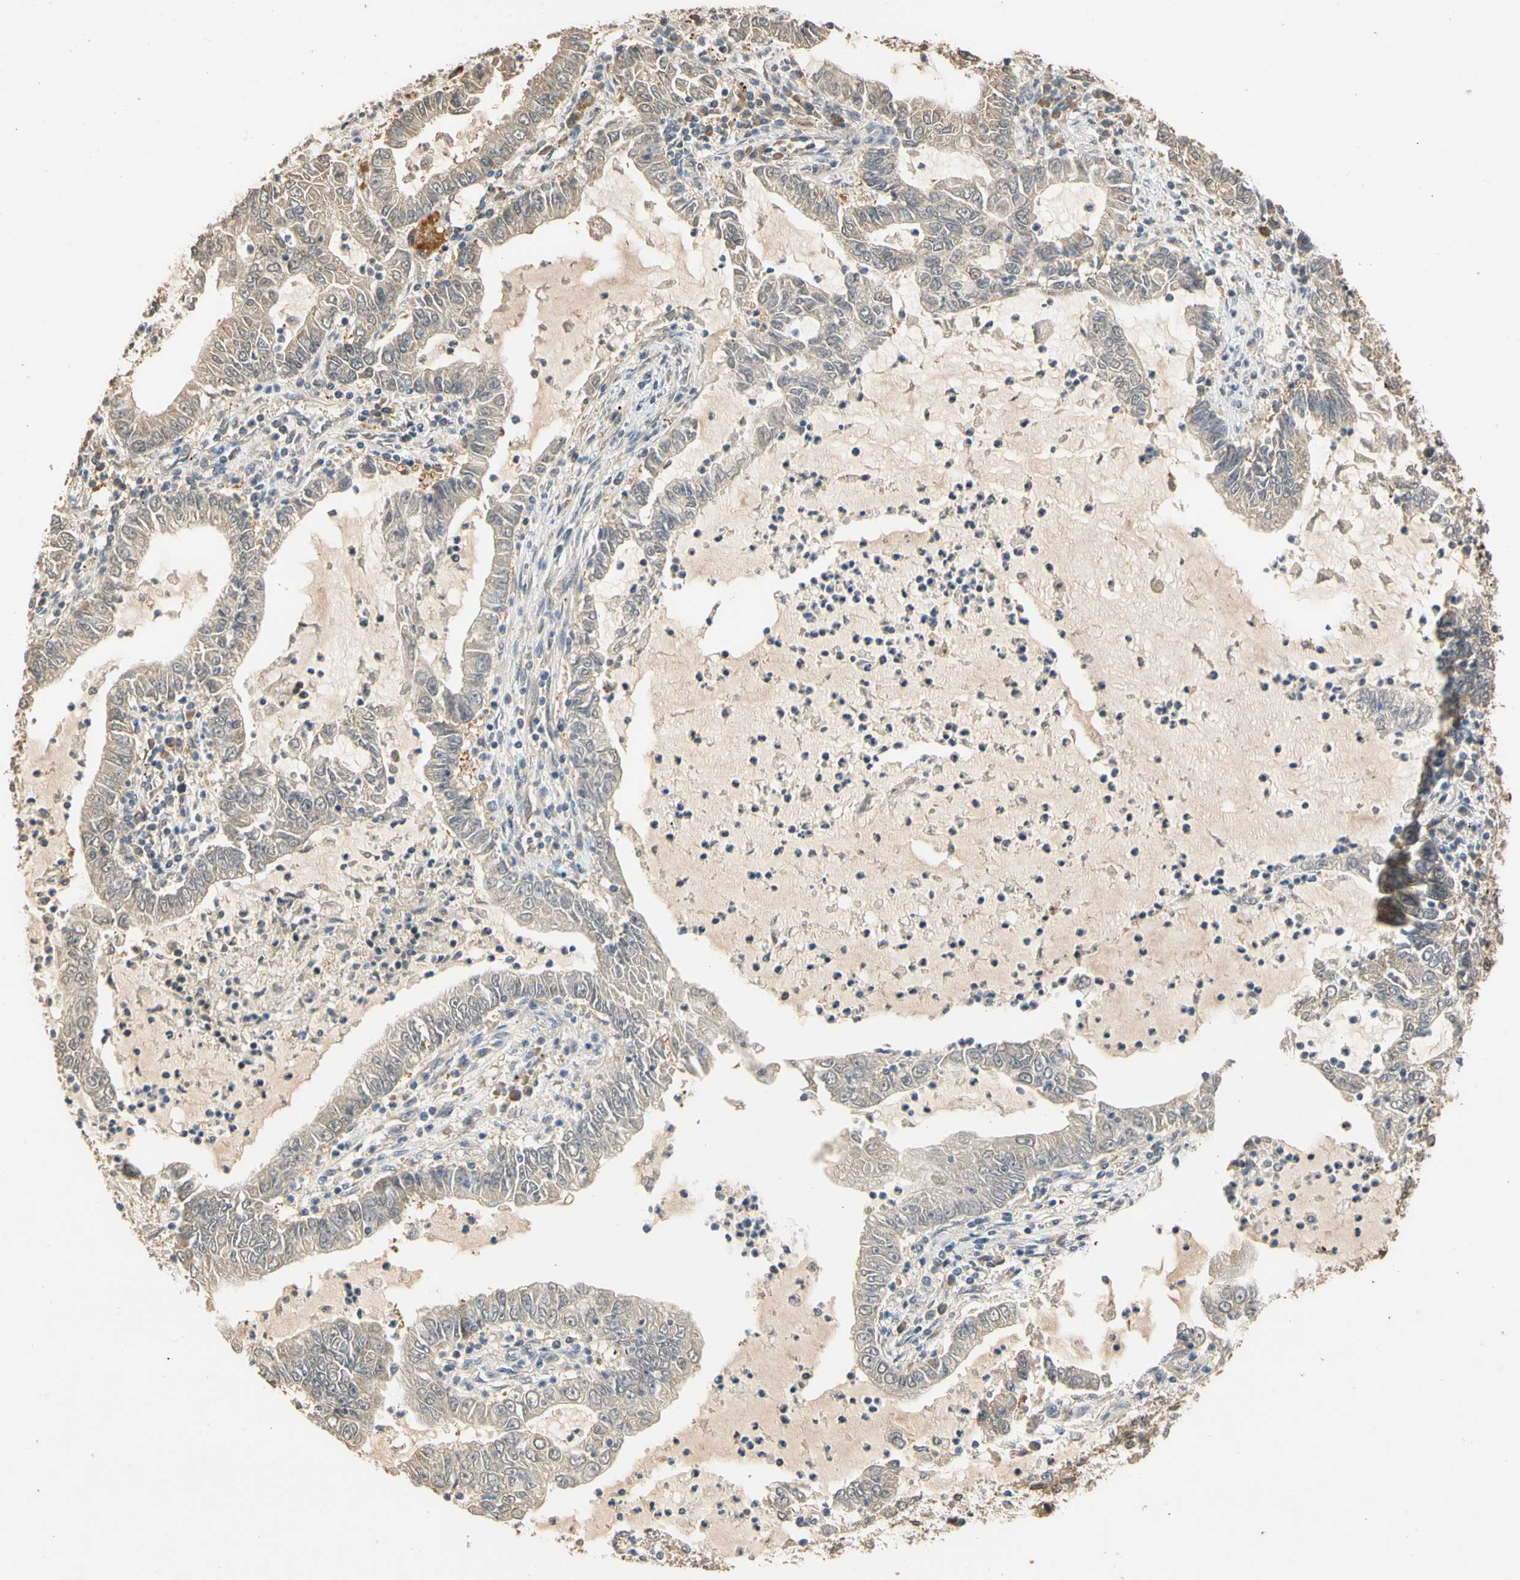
{"staining": {"intensity": "weak", "quantity": "<25%", "location": "cytoplasmic/membranous"}, "tissue": "lung cancer", "cell_type": "Tumor cells", "image_type": "cancer", "snomed": [{"axis": "morphology", "description": "Adenocarcinoma, NOS"}, {"axis": "topography", "description": "Lung"}], "caption": "A histopathology image of lung adenocarcinoma stained for a protein demonstrates no brown staining in tumor cells. (Brightfield microscopy of DAB (3,3'-diaminobenzidine) immunohistochemistry (IHC) at high magnification).", "gene": "QSER1", "patient": {"sex": "female", "age": 51}}